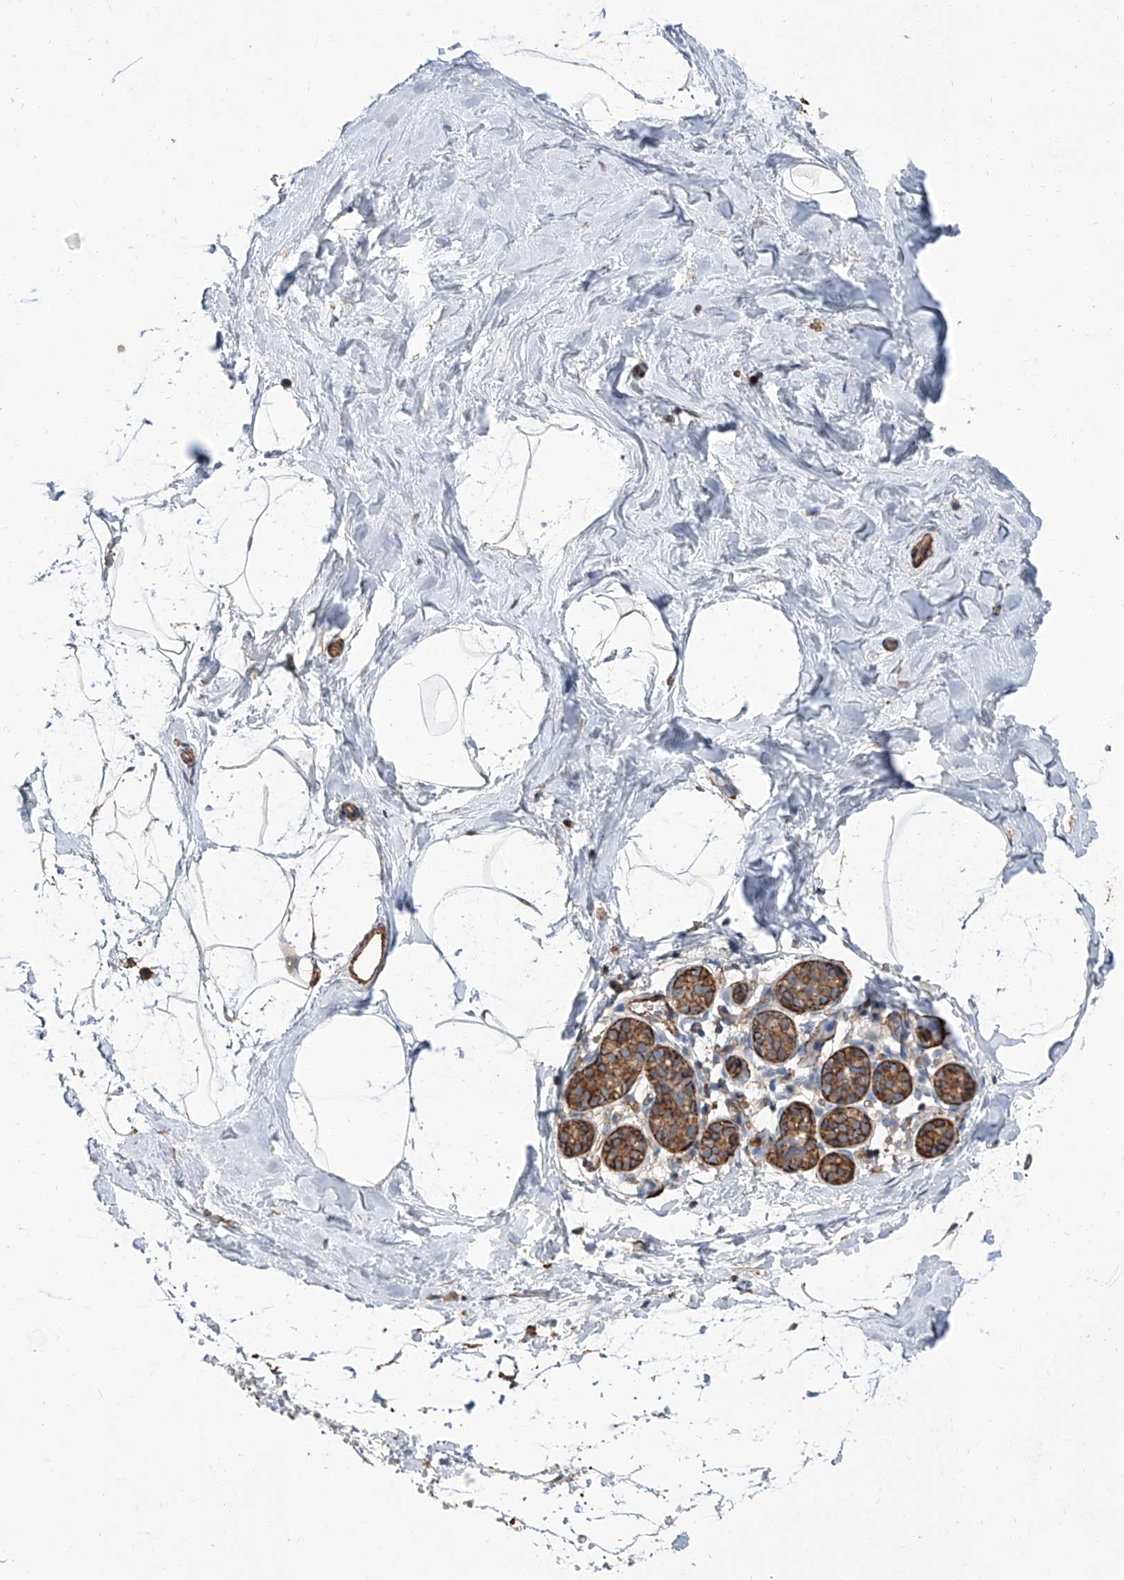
{"staining": {"intensity": "negative", "quantity": "none", "location": "none"}, "tissue": "breast", "cell_type": "Adipocytes", "image_type": "normal", "snomed": [{"axis": "morphology", "description": "Normal tissue, NOS"}, {"axis": "topography", "description": "Breast"}], "caption": "Benign breast was stained to show a protein in brown. There is no significant expression in adipocytes. Brightfield microscopy of immunohistochemistry stained with DAB (3,3'-diaminobenzidine) (brown) and hematoxylin (blue), captured at high magnification.", "gene": "PIEZO2", "patient": {"sex": "female", "age": 62}}